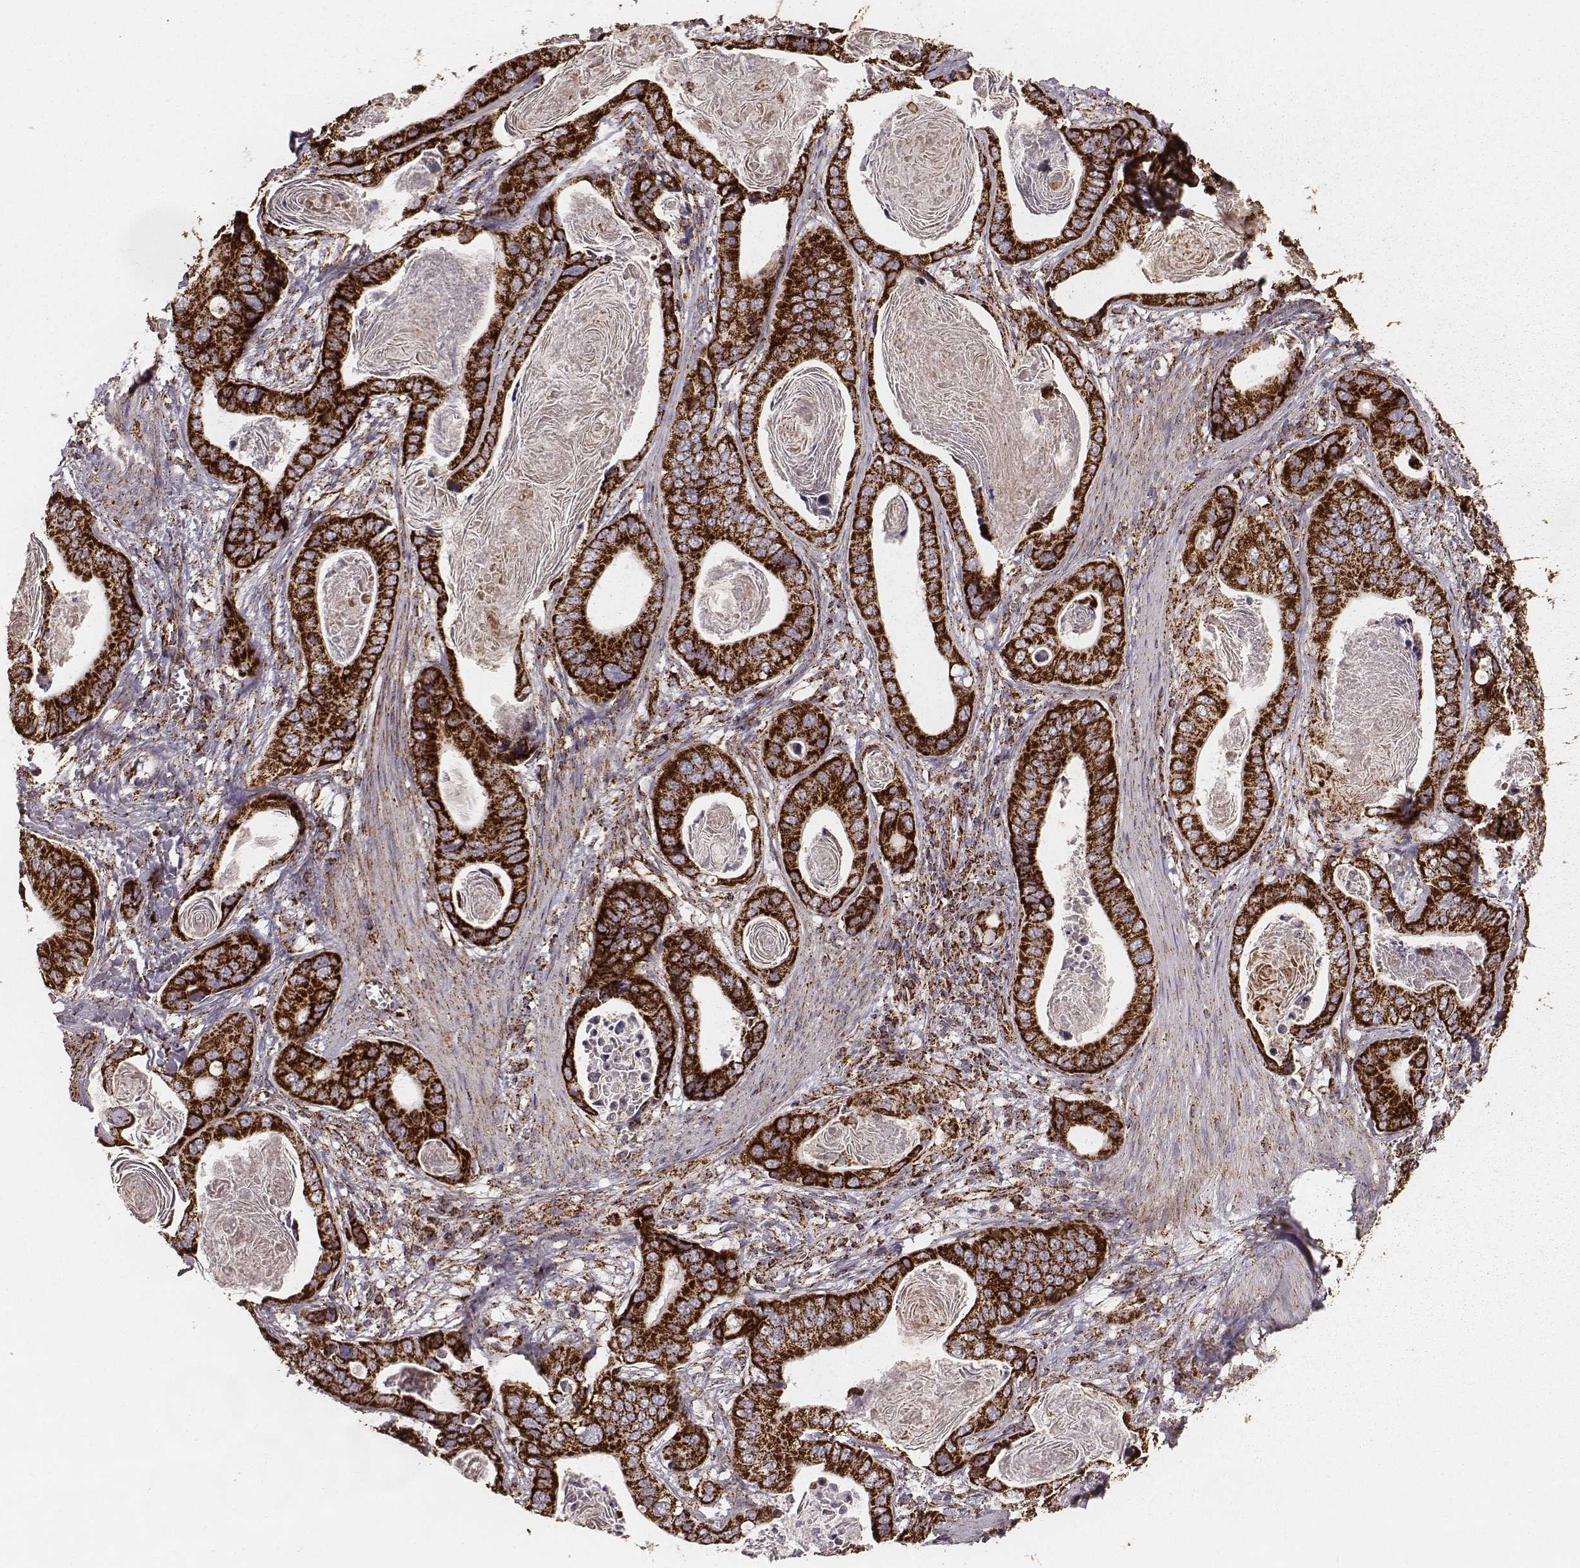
{"staining": {"intensity": "strong", "quantity": ">75%", "location": "cytoplasmic/membranous"}, "tissue": "stomach cancer", "cell_type": "Tumor cells", "image_type": "cancer", "snomed": [{"axis": "morphology", "description": "Adenocarcinoma, NOS"}, {"axis": "topography", "description": "Stomach"}], "caption": "Tumor cells display strong cytoplasmic/membranous staining in approximately >75% of cells in stomach cancer (adenocarcinoma). The protein of interest is shown in brown color, while the nuclei are stained blue.", "gene": "TUFM", "patient": {"sex": "male", "age": 84}}